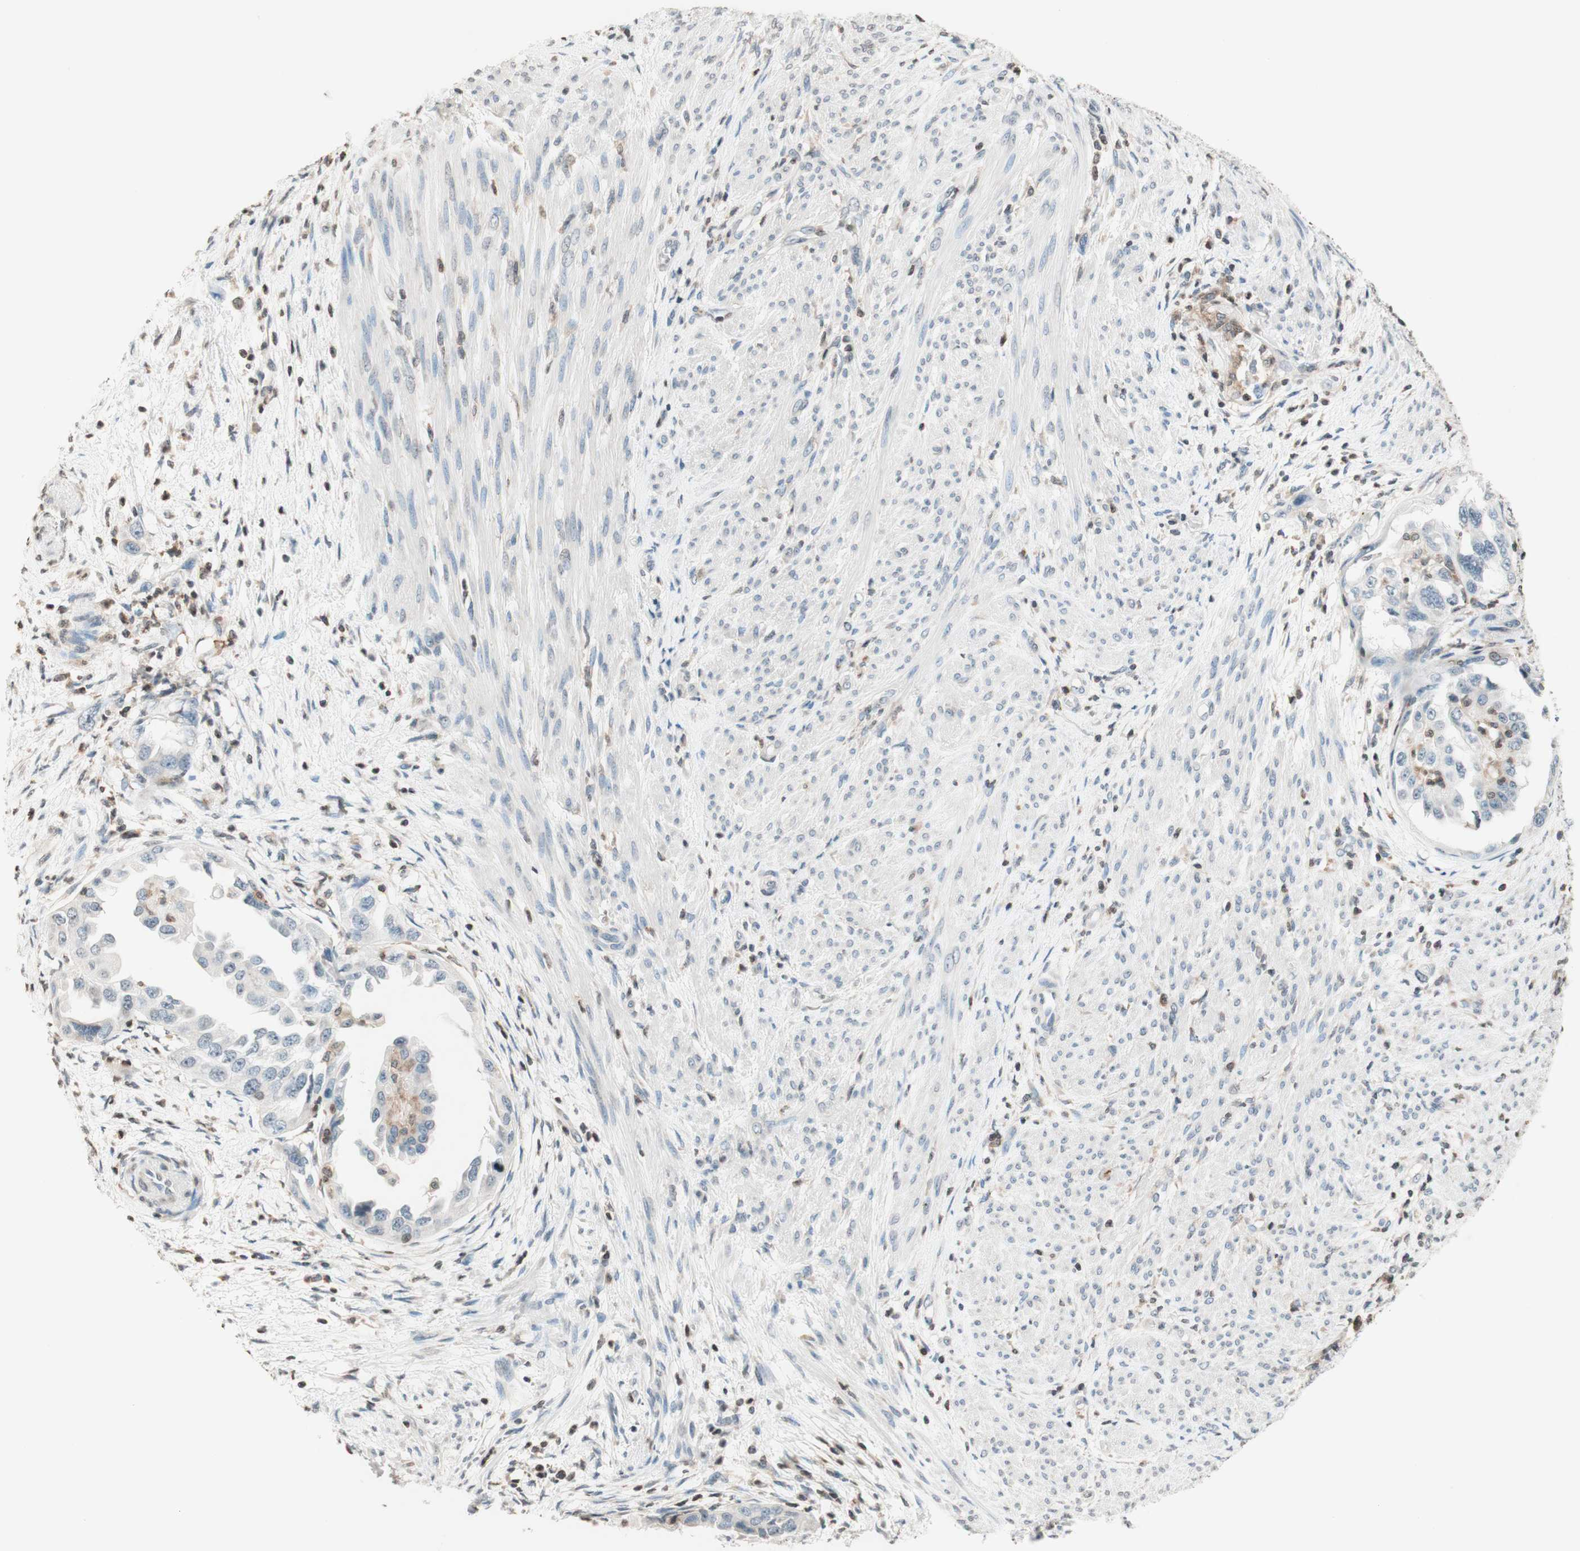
{"staining": {"intensity": "negative", "quantity": "none", "location": "none"}, "tissue": "endometrial cancer", "cell_type": "Tumor cells", "image_type": "cancer", "snomed": [{"axis": "morphology", "description": "Adenocarcinoma, NOS"}, {"axis": "topography", "description": "Endometrium"}], "caption": "There is no significant expression in tumor cells of endometrial adenocarcinoma.", "gene": "WIPF1", "patient": {"sex": "female", "age": 85}}